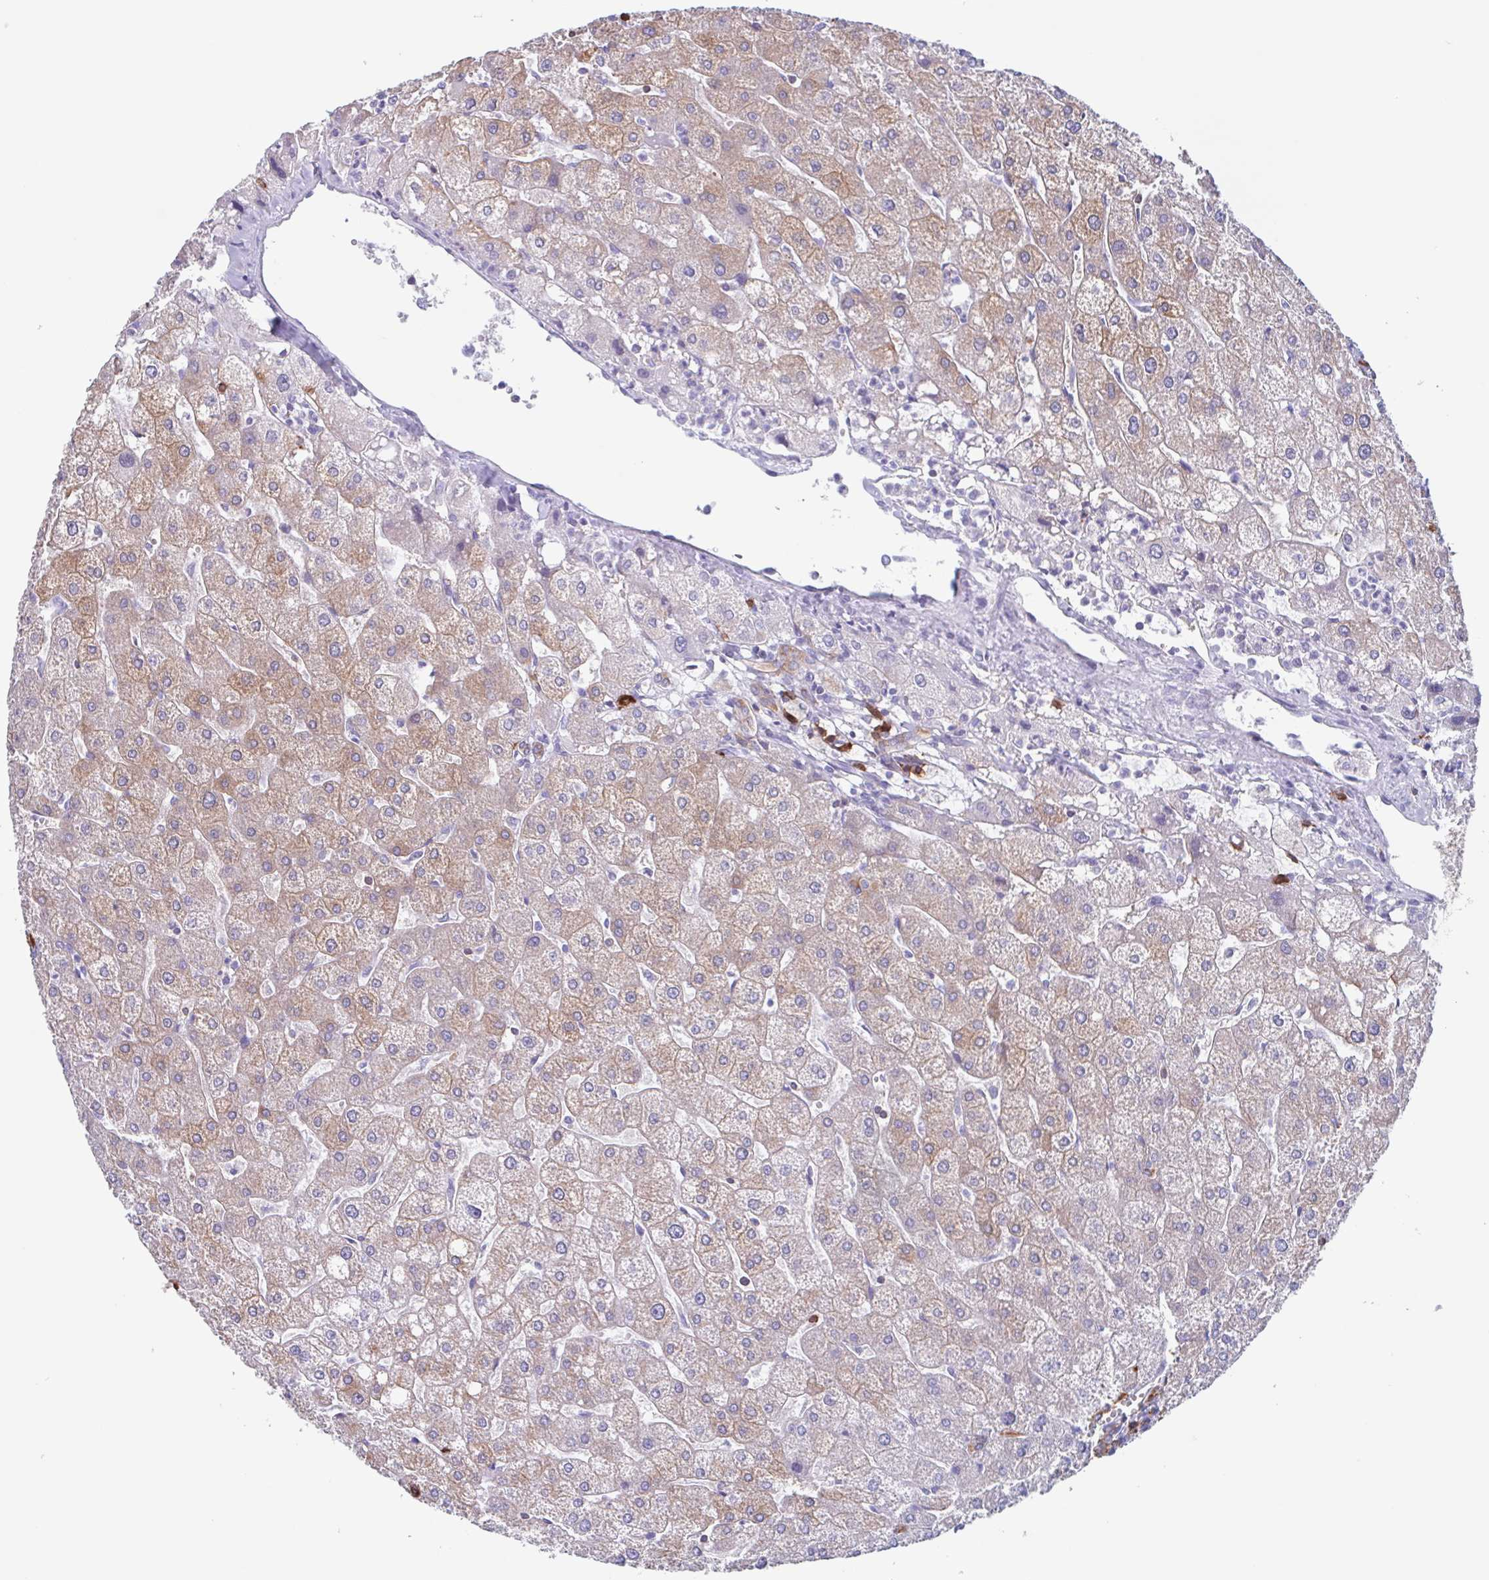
{"staining": {"intensity": "moderate", "quantity": ">75%", "location": "cytoplasmic/membranous"}, "tissue": "liver", "cell_type": "Cholangiocytes", "image_type": "normal", "snomed": [{"axis": "morphology", "description": "Normal tissue, NOS"}, {"axis": "topography", "description": "Liver"}], "caption": "Protein expression analysis of normal human liver reveals moderate cytoplasmic/membranous expression in approximately >75% of cholangiocytes.", "gene": "TPD52", "patient": {"sex": "male", "age": 67}}